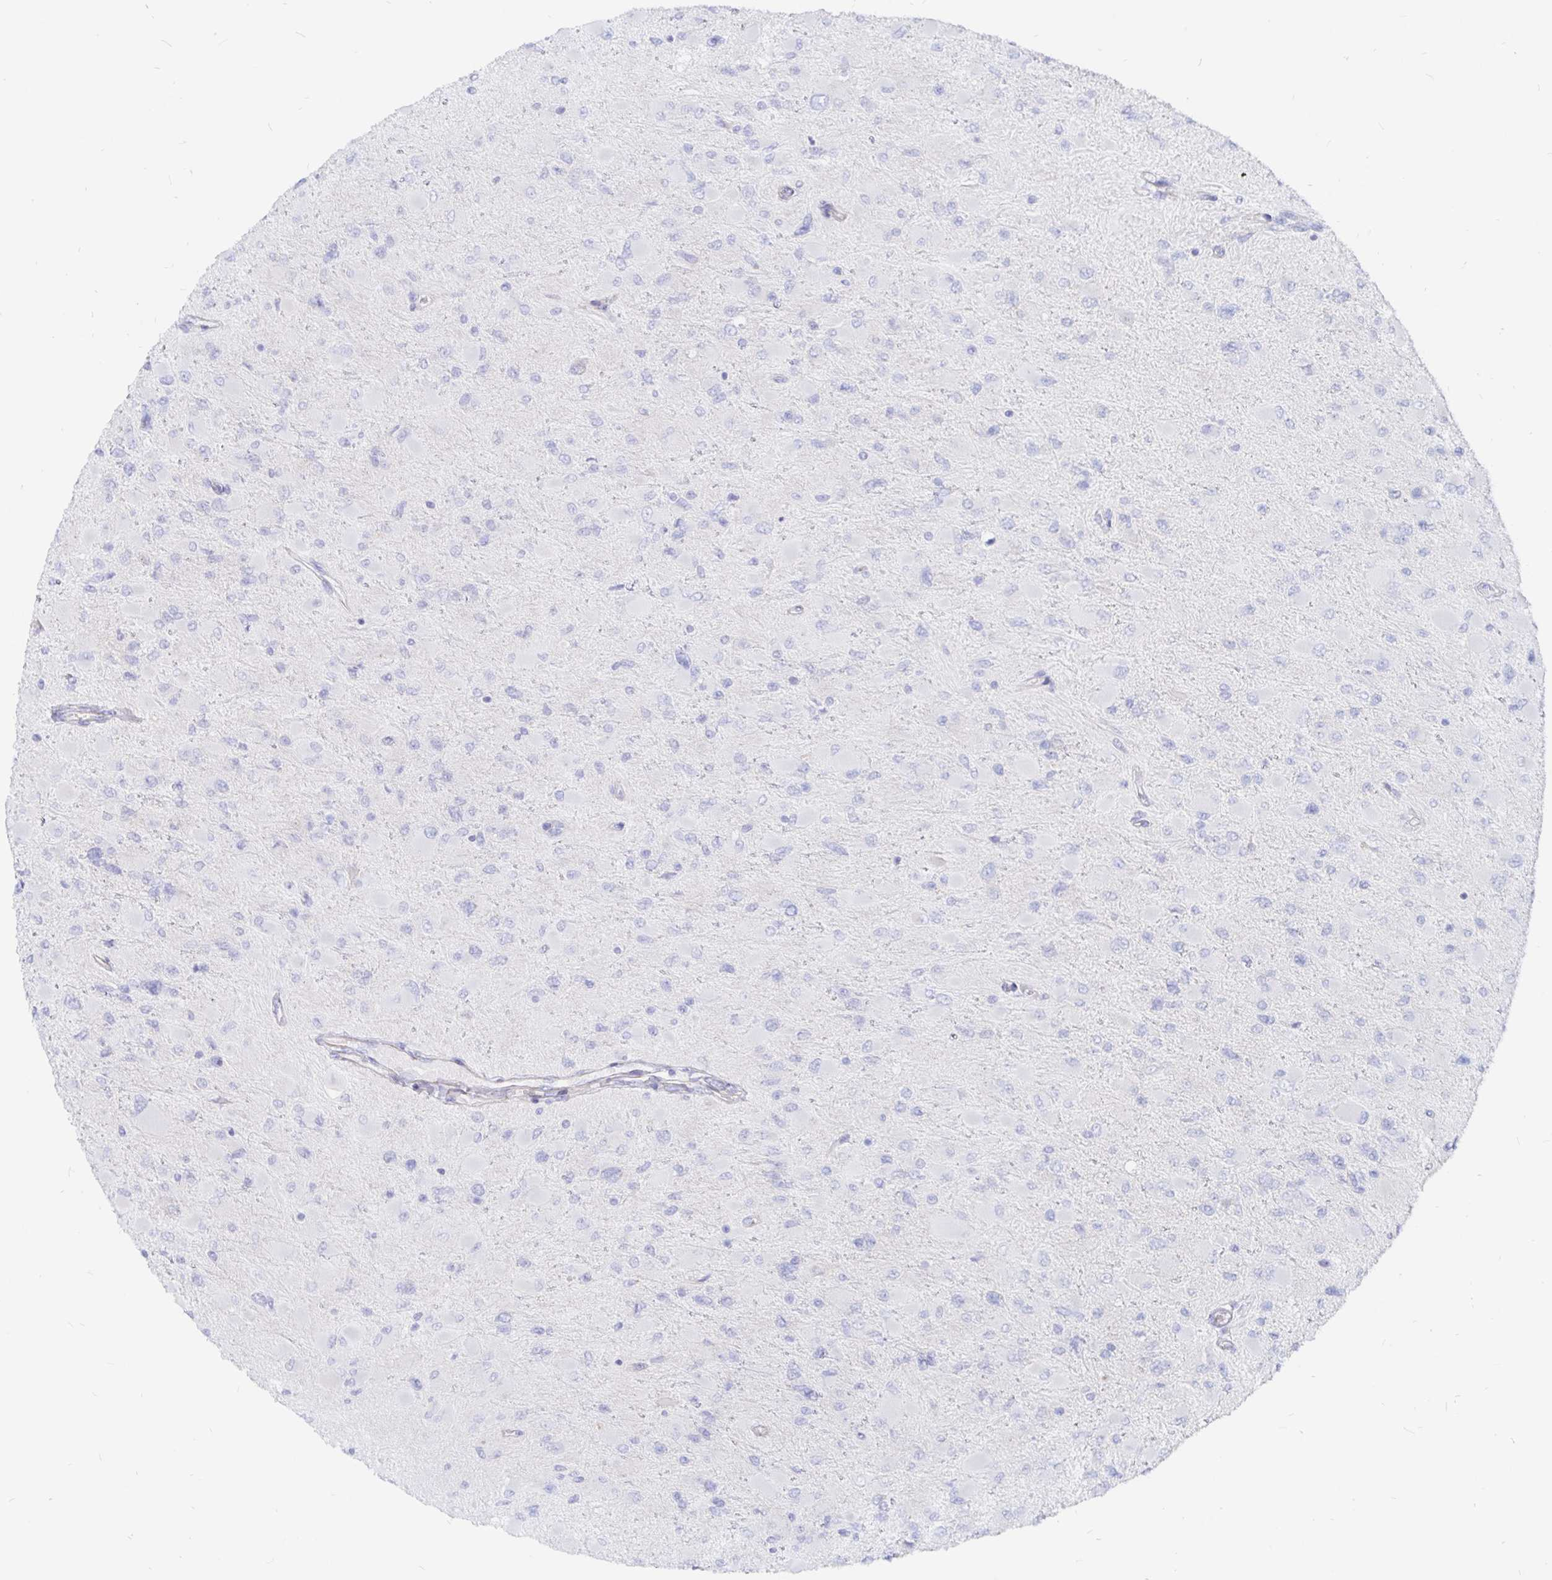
{"staining": {"intensity": "negative", "quantity": "none", "location": "none"}, "tissue": "glioma", "cell_type": "Tumor cells", "image_type": "cancer", "snomed": [{"axis": "morphology", "description": "Glioma, malignant, High grade"}, {"axis": "topography", "description": "Cerebral cortex"}], "caption": "An immunohistochemistry photomicrograph of malignant glioma (high-grade) is shown. There is no staining in tumor cells of malignant glioma (high-grade).", "gene": "COX16", "patient": {"sex": "female", "age": 36}}